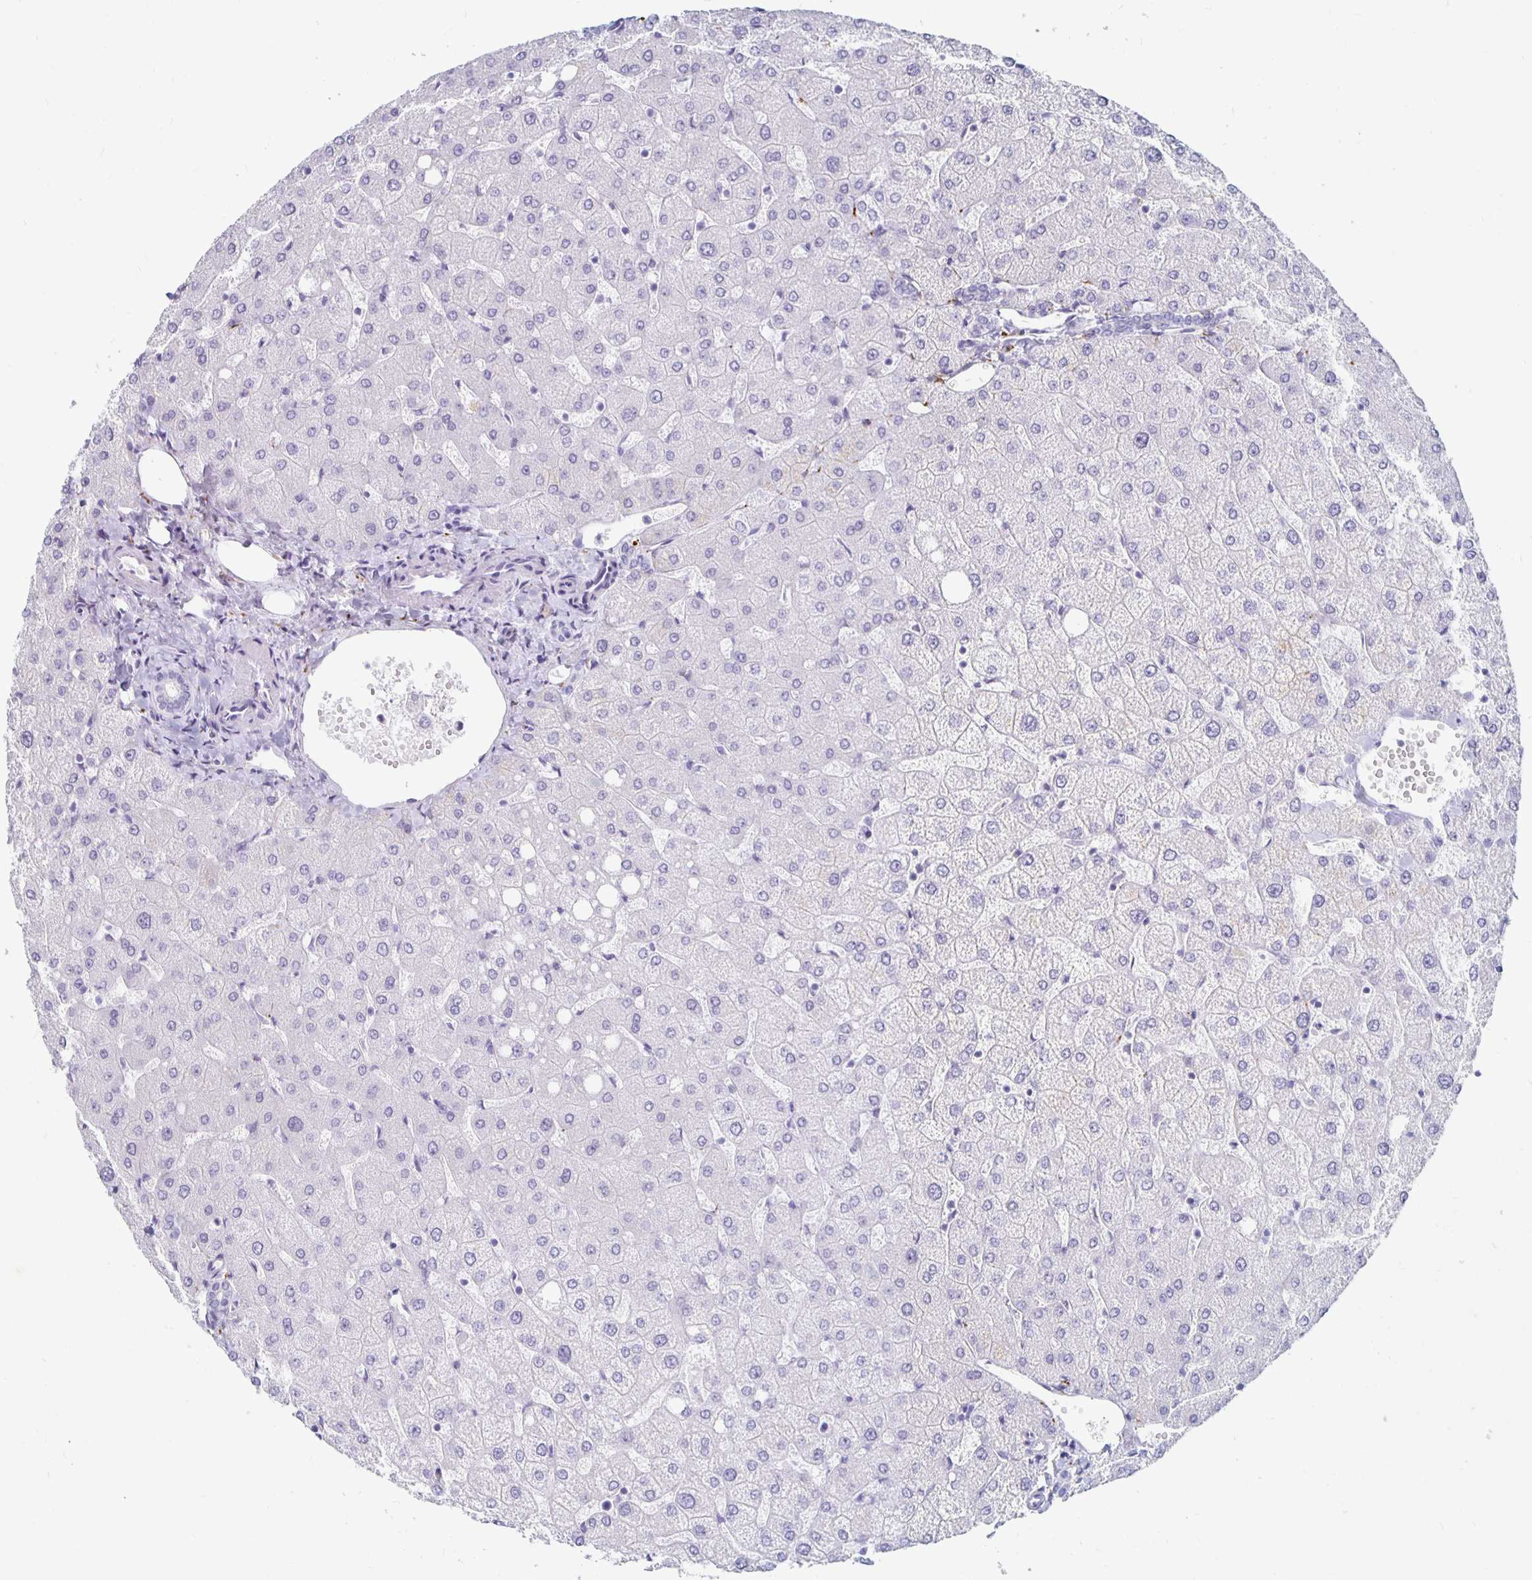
{"staining": {"intensity": "negative", "quantity": "none", "location": "none"}, "tissue": "liver", "cell_type": "Cholangiocytes", "image_type": "normal", "snomed": [{"axis": "morphology", "description": "Normal tissue, NOS"}, {"axis": "topography", "description": "Liver"}], "caption": "Immunohistochemical staining of normal liver demonstrates no significant positivity in cholangiocytes. (Brightfield microscopy of DAB (3,3'-diaminobenzidine) immunohistochemistry (IHC) at high magnification).", "gene": "KCNQ2", "patient": {"sex": "female", "age": 54}}